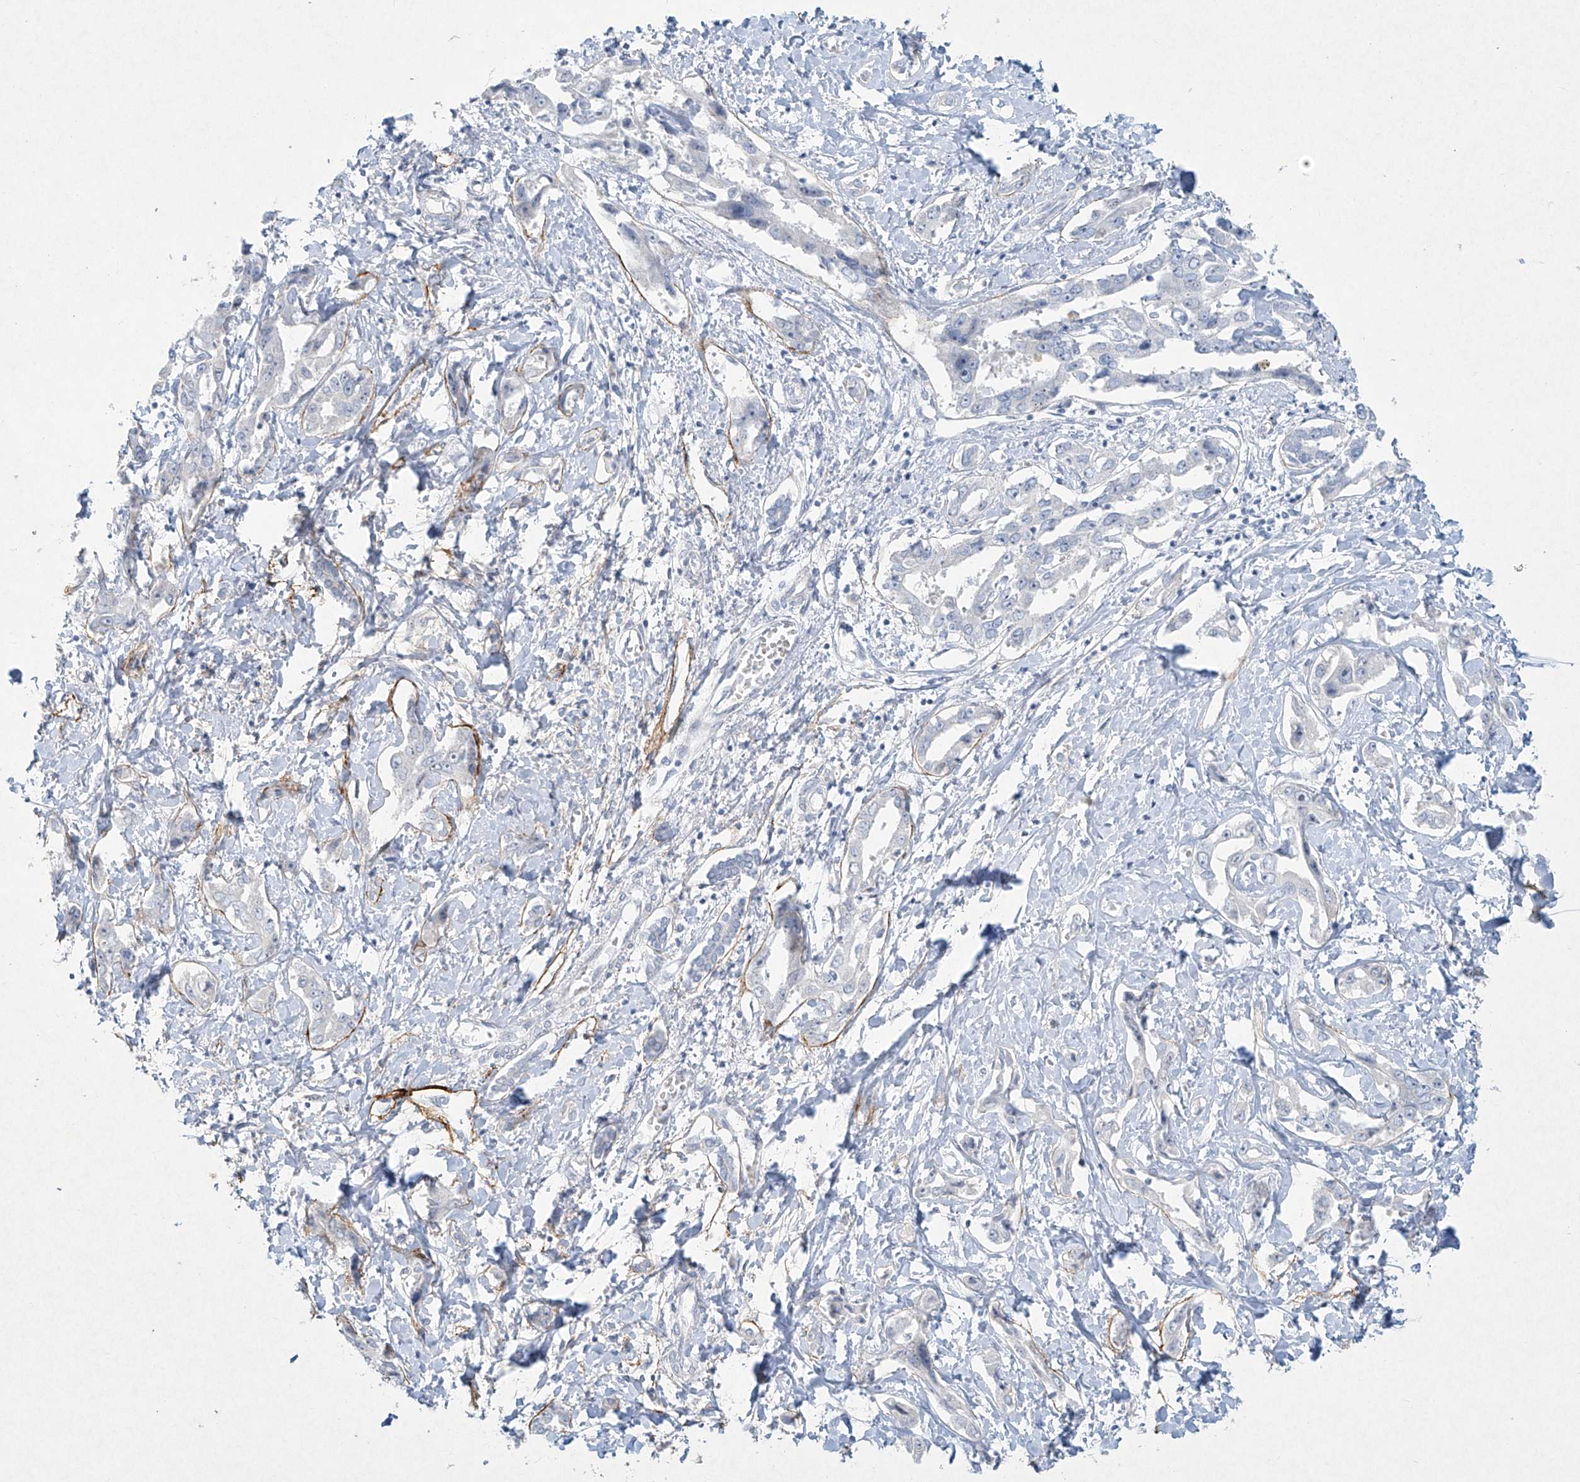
{"staining": {"intensity": "negative", "quantity": "none", "location": "none"}, "tissue": "liver cancer", "cell_type": "Tumor cells", "image_type": "cancer", "snomed": [{"axis": "morphology", "description": "Cholangiocarcinoma"}, {"axis": "topography", "description": "Liver"}], "caption": "Immunohistochemistry (IHC) image of cholangiocarcinoma (liver) stained for a protein (brown), which demonstrates no staining in tumor cells. (Stains: DAB immunohistochemistry (IHC) with hematoxylin counter stain, Microscopy: brightfield microscopy at high magnification).", "gene": "PAX6", "patient": {"sex": "male", "age": 59}}